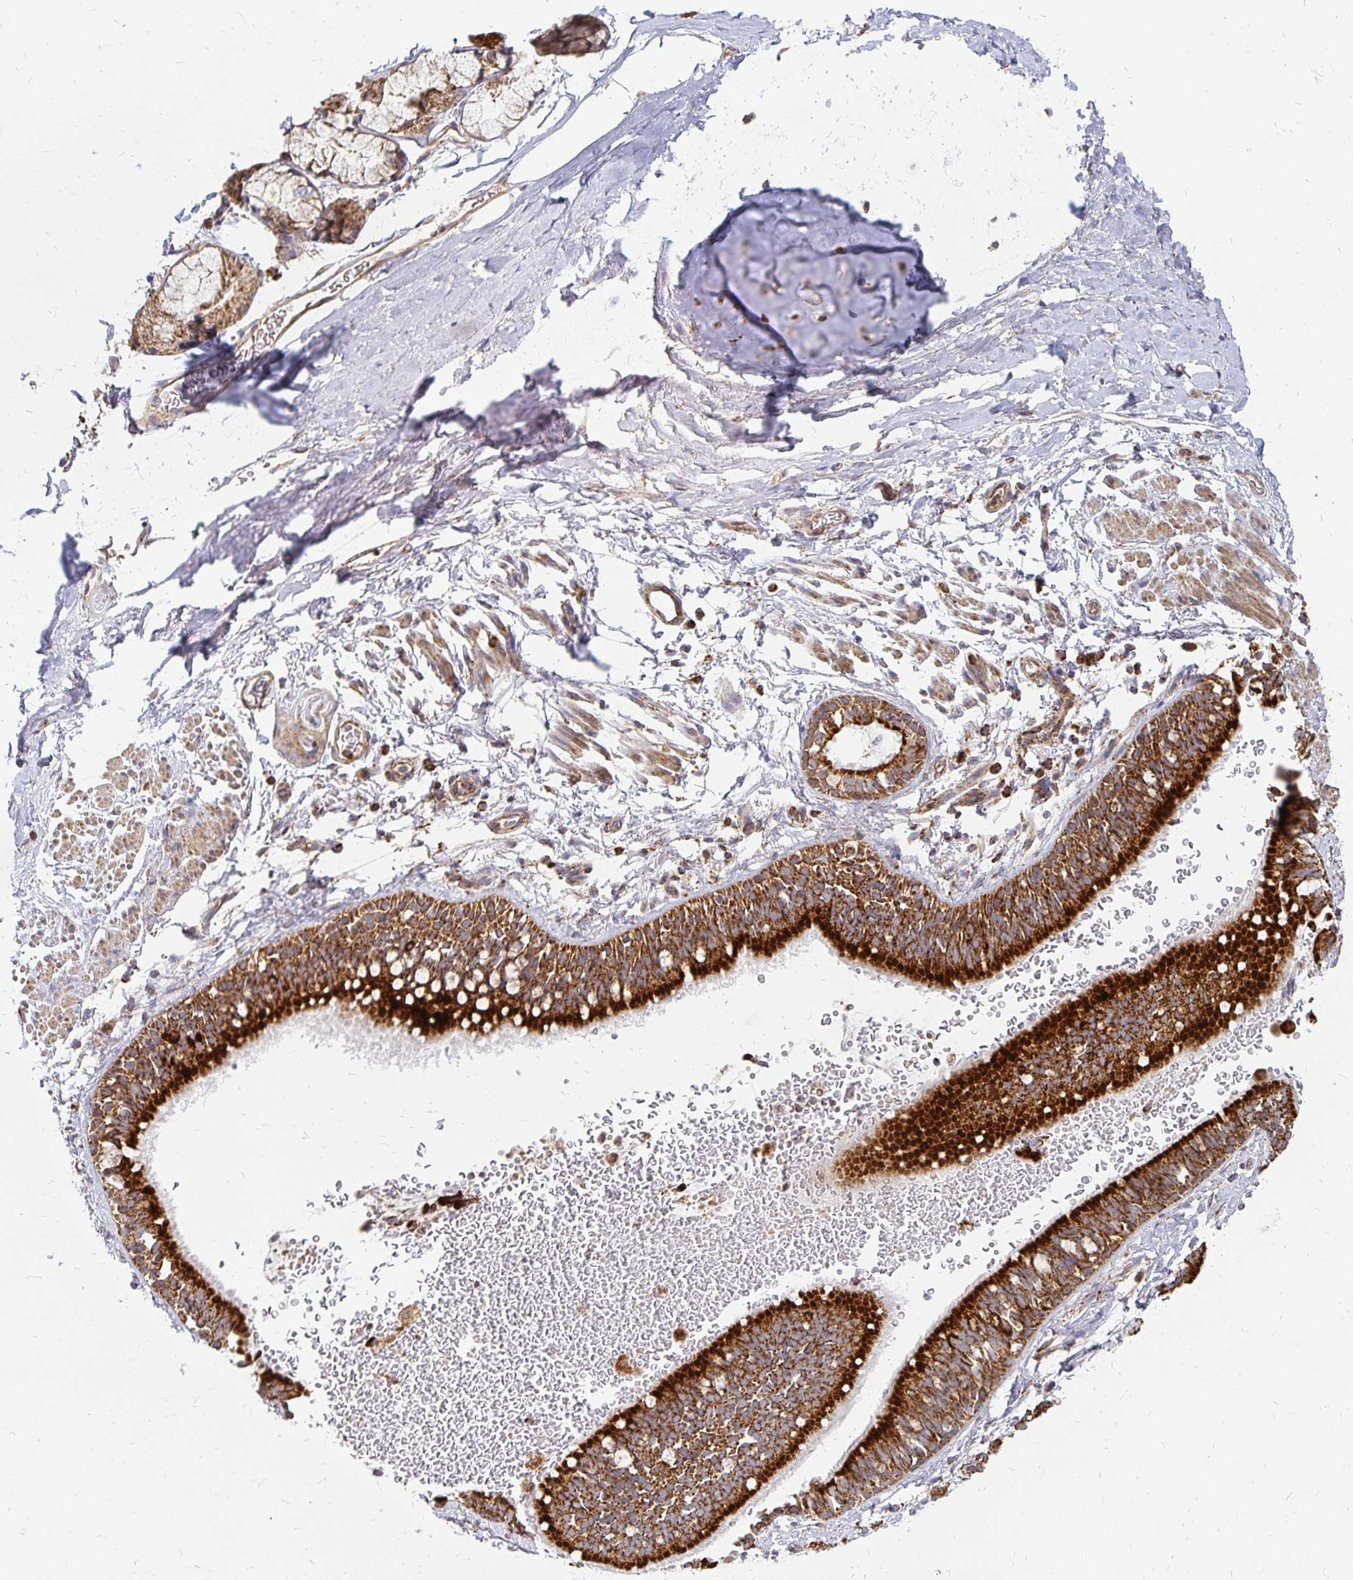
{"staining": {"intensity": "negative", "quantity": "none", "location": "none"}, "tissue": "adipose tissue", "cell_type": "Adipocytes", "image_type": "normal", "snomed": [{"axis": "morphology", "description": "Normal tissue, NOS"}, {"axis": "topography", "description": "Lymph node"}, {"axis": "topography", "description": "Cartilage tissue"}, {"axis": "topography", "description": "Bronchus"}], "caption": "A photomicrograph of human adipose tissue is negative for staining in adipocytes. The staining was performed using DAB to visualize the protein expression in brown, while the nuclei were stained in blue with hematoxylin (Magnification: 20x).", "gene": "STOML2", "patient": {"sex": "female", "age": 70}}